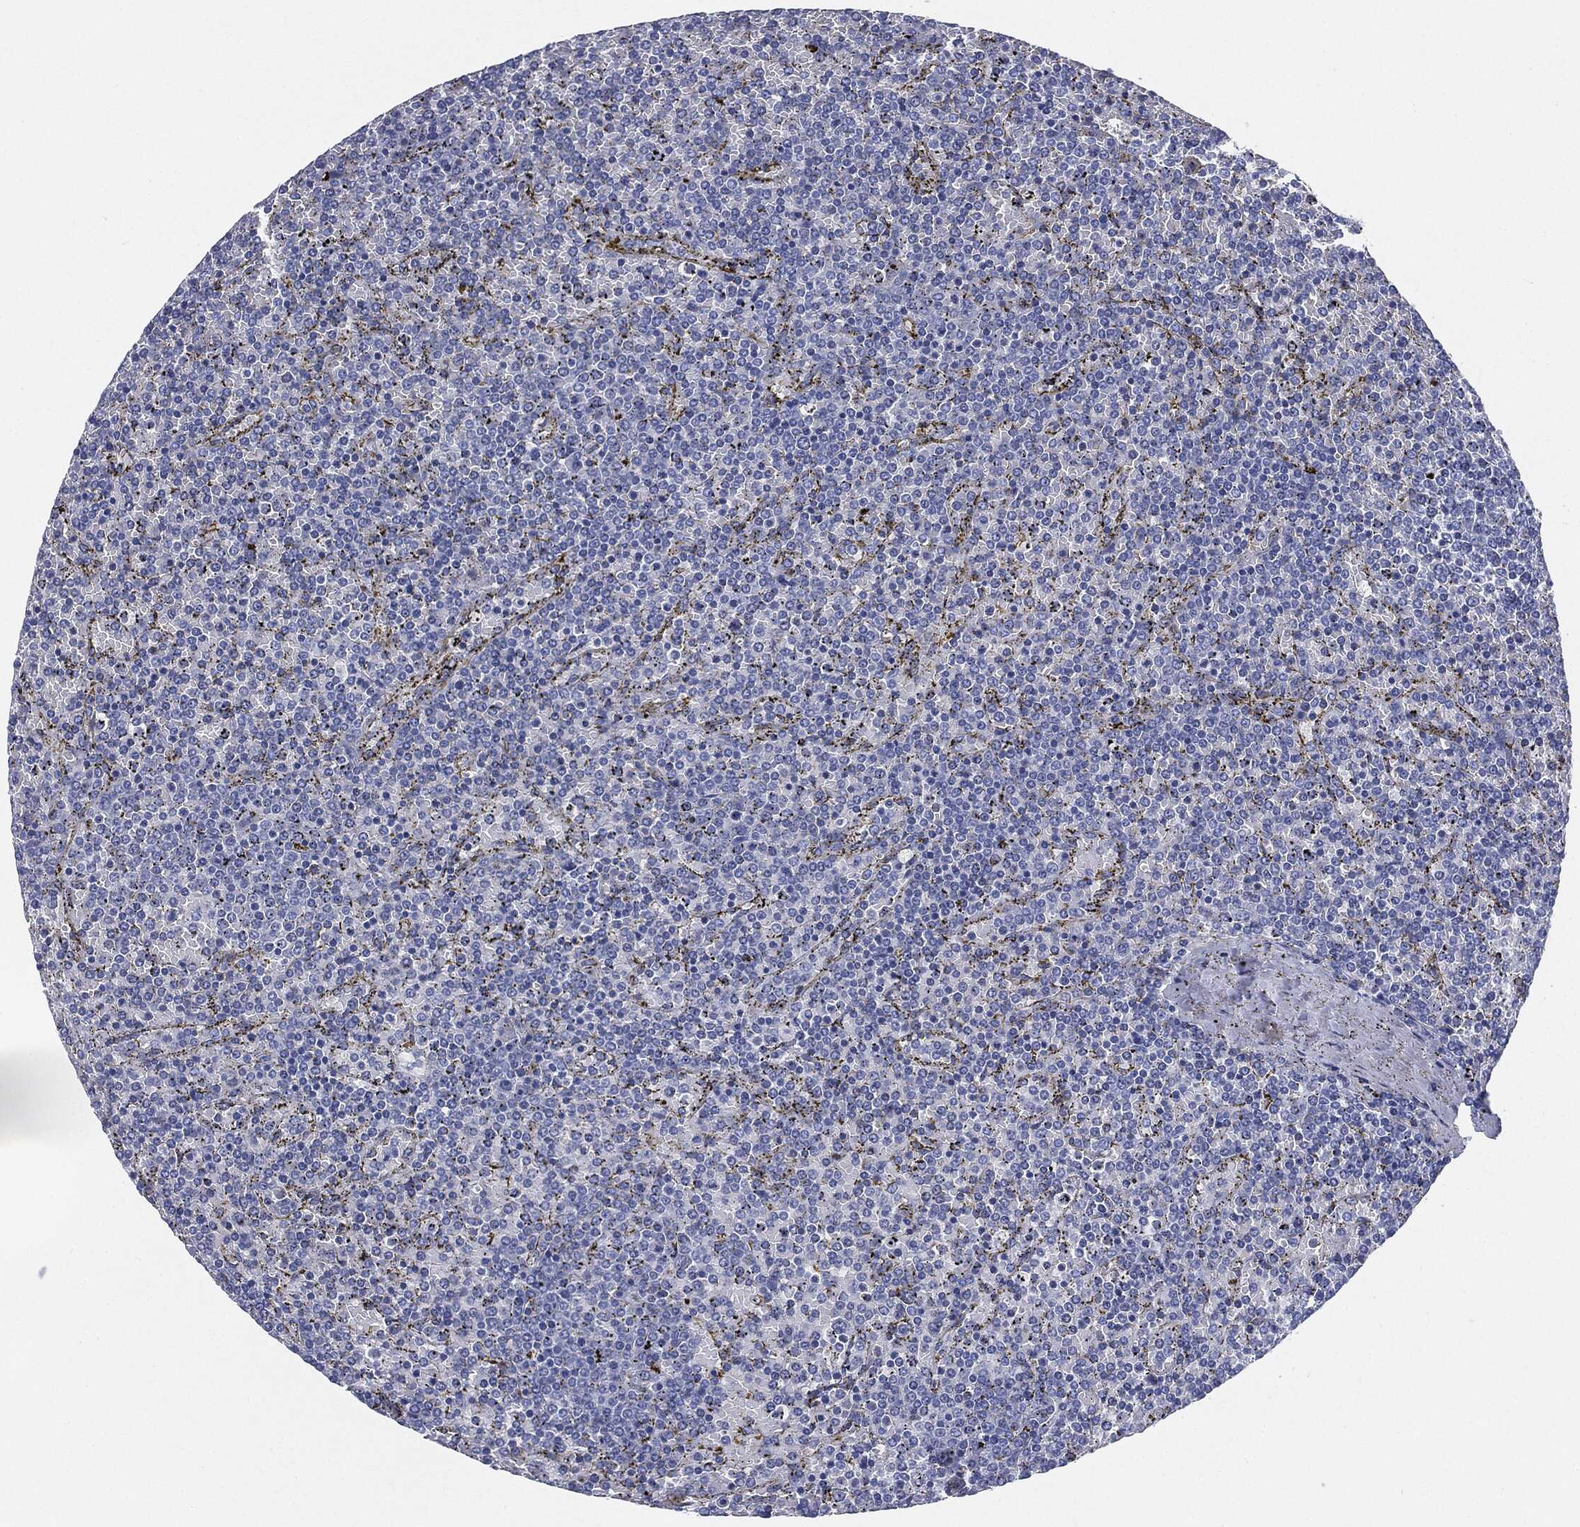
{"staining": {"intensity": "negative", "quantity": "none", "location": "none"}, "tissue": "lymphoma", "cell_type": "Tumor cells", "image_type": "cancer", "snomed": [{"axis": "morphology", "description": "Malignant lymphoma, non-Hodgkin's type, Low grade"}, {"axis": "topography", "description": "Spleen"}], "caption": "A high-resolution micrograph shows immunohistochemistry (IHC) staining of malignant lymphoma, non-Hodgkin's type (low-grade), which exhibits no significant positivity in tumor cells. Nuclei are stained in blue.", "gene": "MUC5AC", "patient": {"sex": "female", "age": 77}}